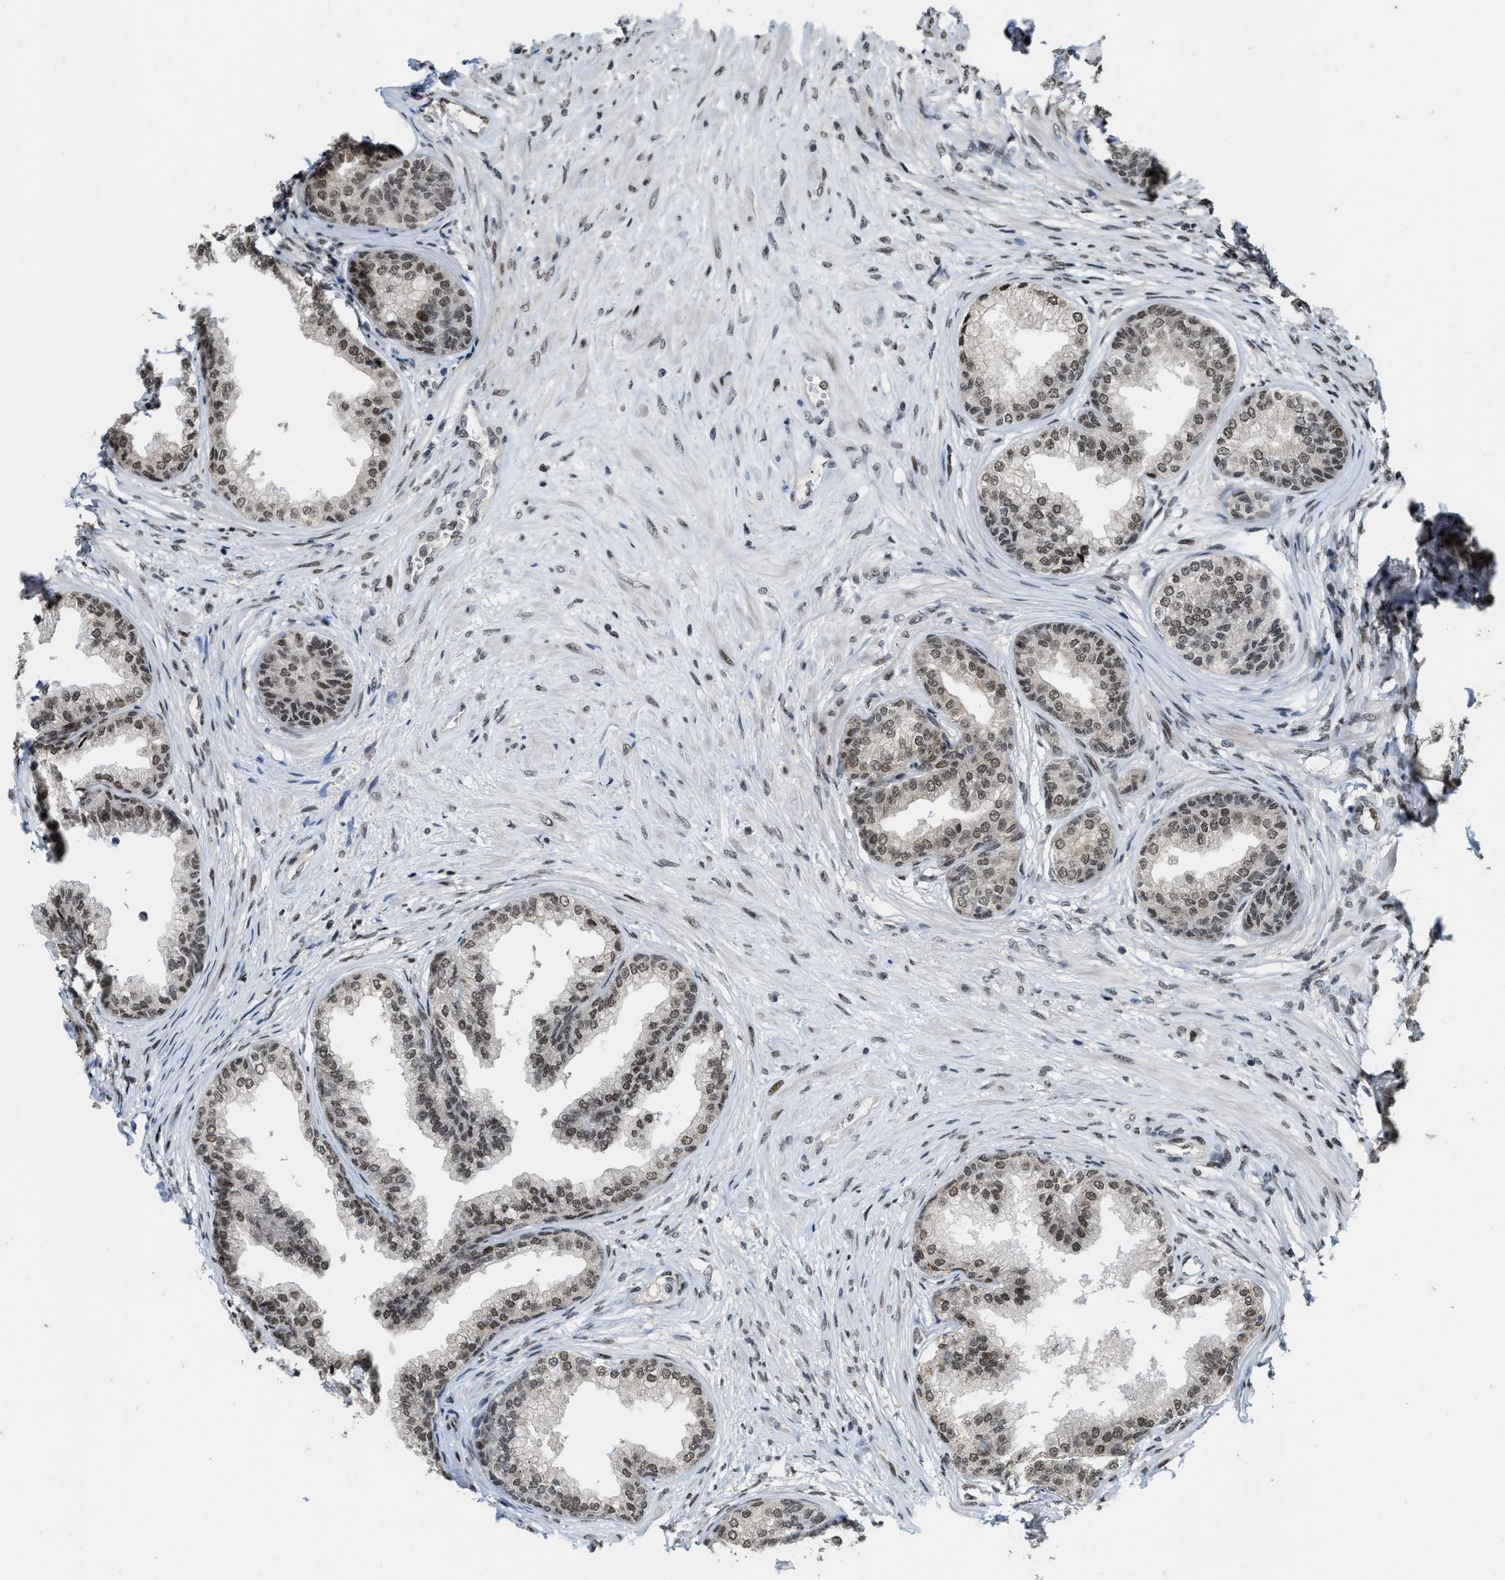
{"staining": {"intensity": "moderate", "quantity": ">75%", "location": "nuclear"}, "tissue": "prostate", "cell_type": "Glandular cells", "image_type": "normal", "snomed": [{"axis": "morphology", "description": "Normal tissue, NOS"}, {"axis": "topography", "description": "Prostate"}], "caption": "Immunohistochemical staining of unremarkable human prostate shows moderate nuclear protein expression in approximately >75% of glandular cells. The staining was performed using DAB (3,3'-diaminobenzidine), with brown indicating positive protein expression. Nuclei are stained blue with hematoxylin.", "gene": "SERTAD2", "patient": {"sex": "male", "age": 76}}